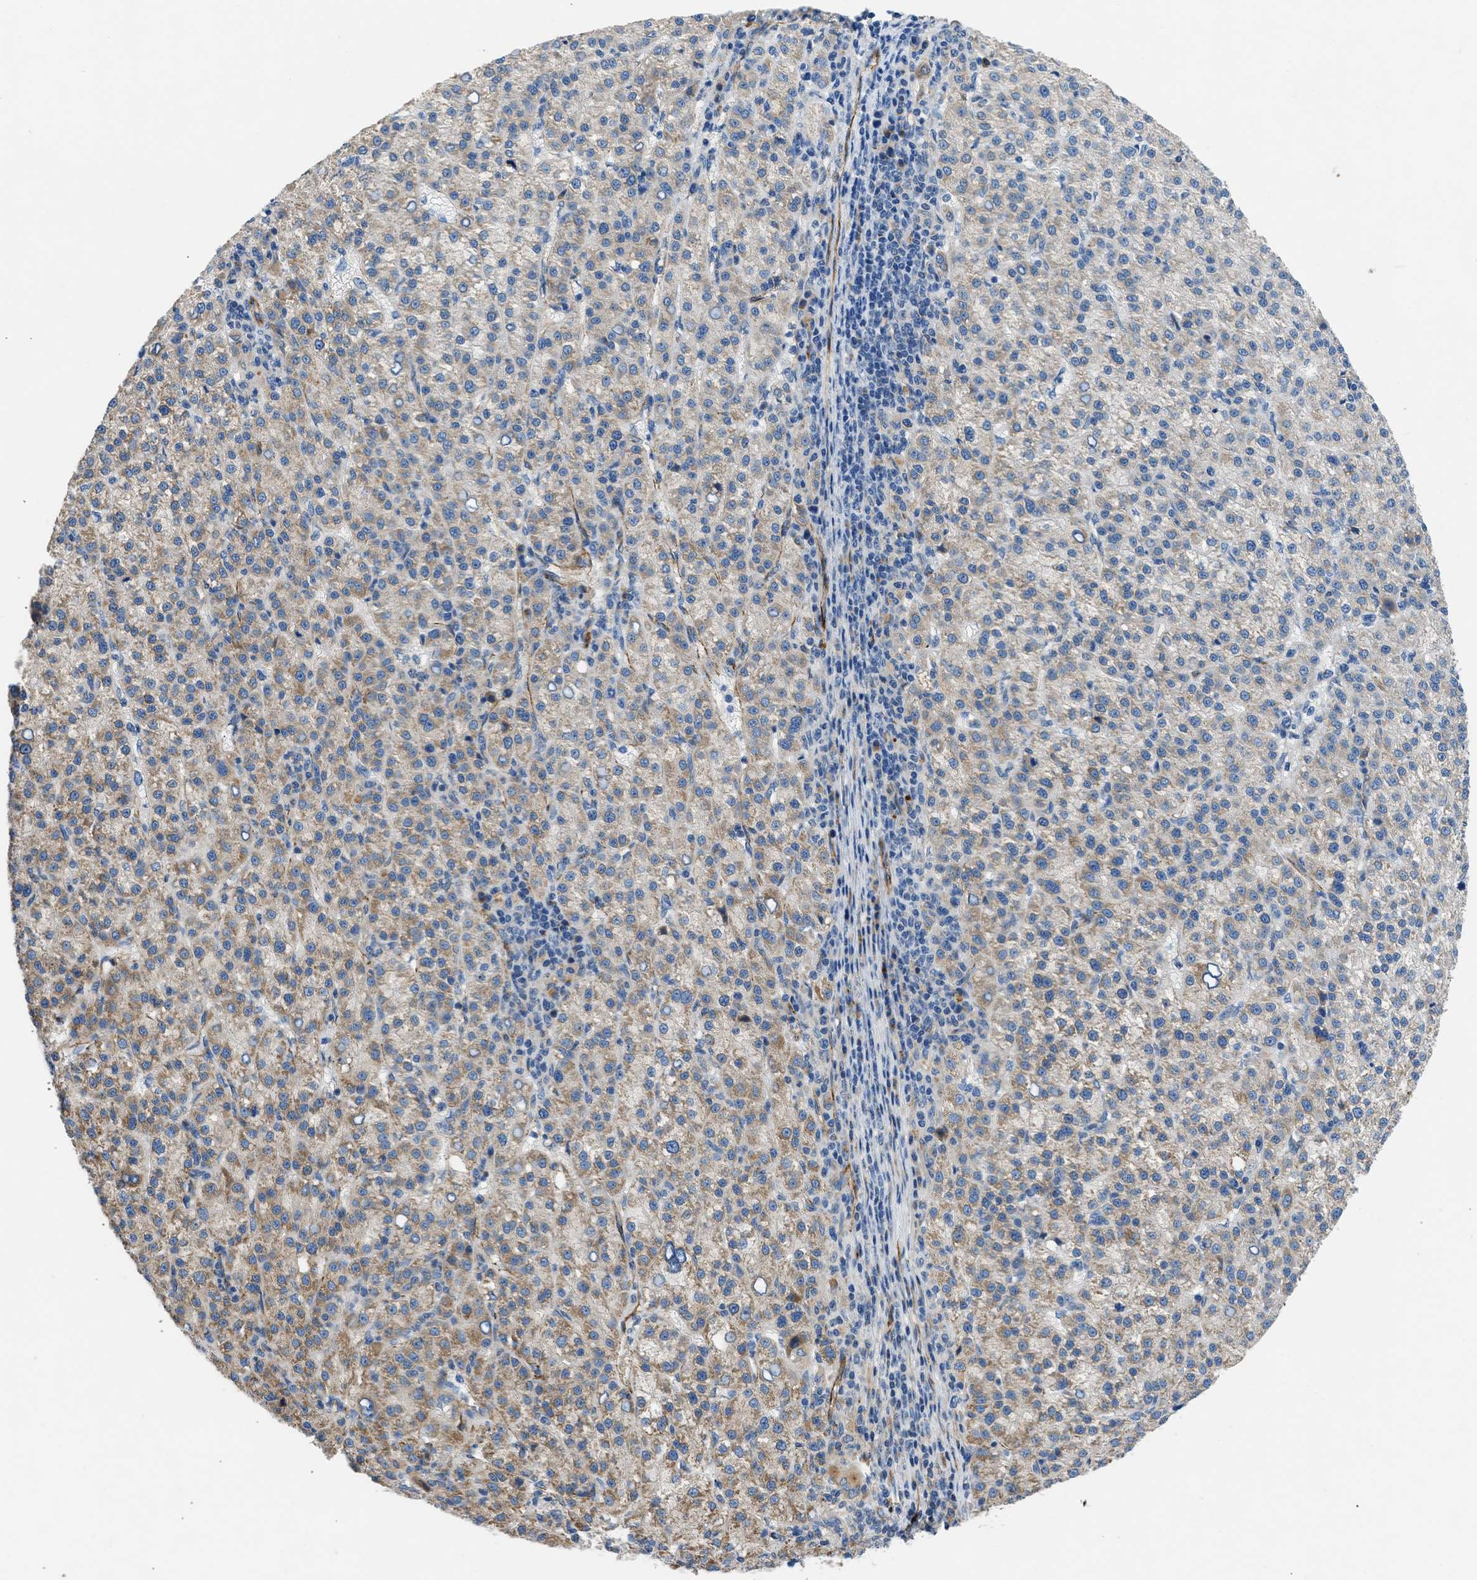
{"staining": {"intensity": "weak", "quantity": "25%-75%", "location": "cytoplasmic/membranous"}, "tissue": "liver cancer", "cell_type": "Tumor cells", "image_type": "cancer", "snomed": [{"axis": "morphology", "description": "Carcinoma, Hepatocellular, NOS"}, {"axis": "topography", "description": "Liver"}], "caption": "The micrograph exhibits staining of hepatocellular carcinoma (liver), revealing weak cytoplasmic/membranous protein staining (brown color) within tumor cells.", "gene": "ULK4", "patient": {"sex": "female", "age": 58}}